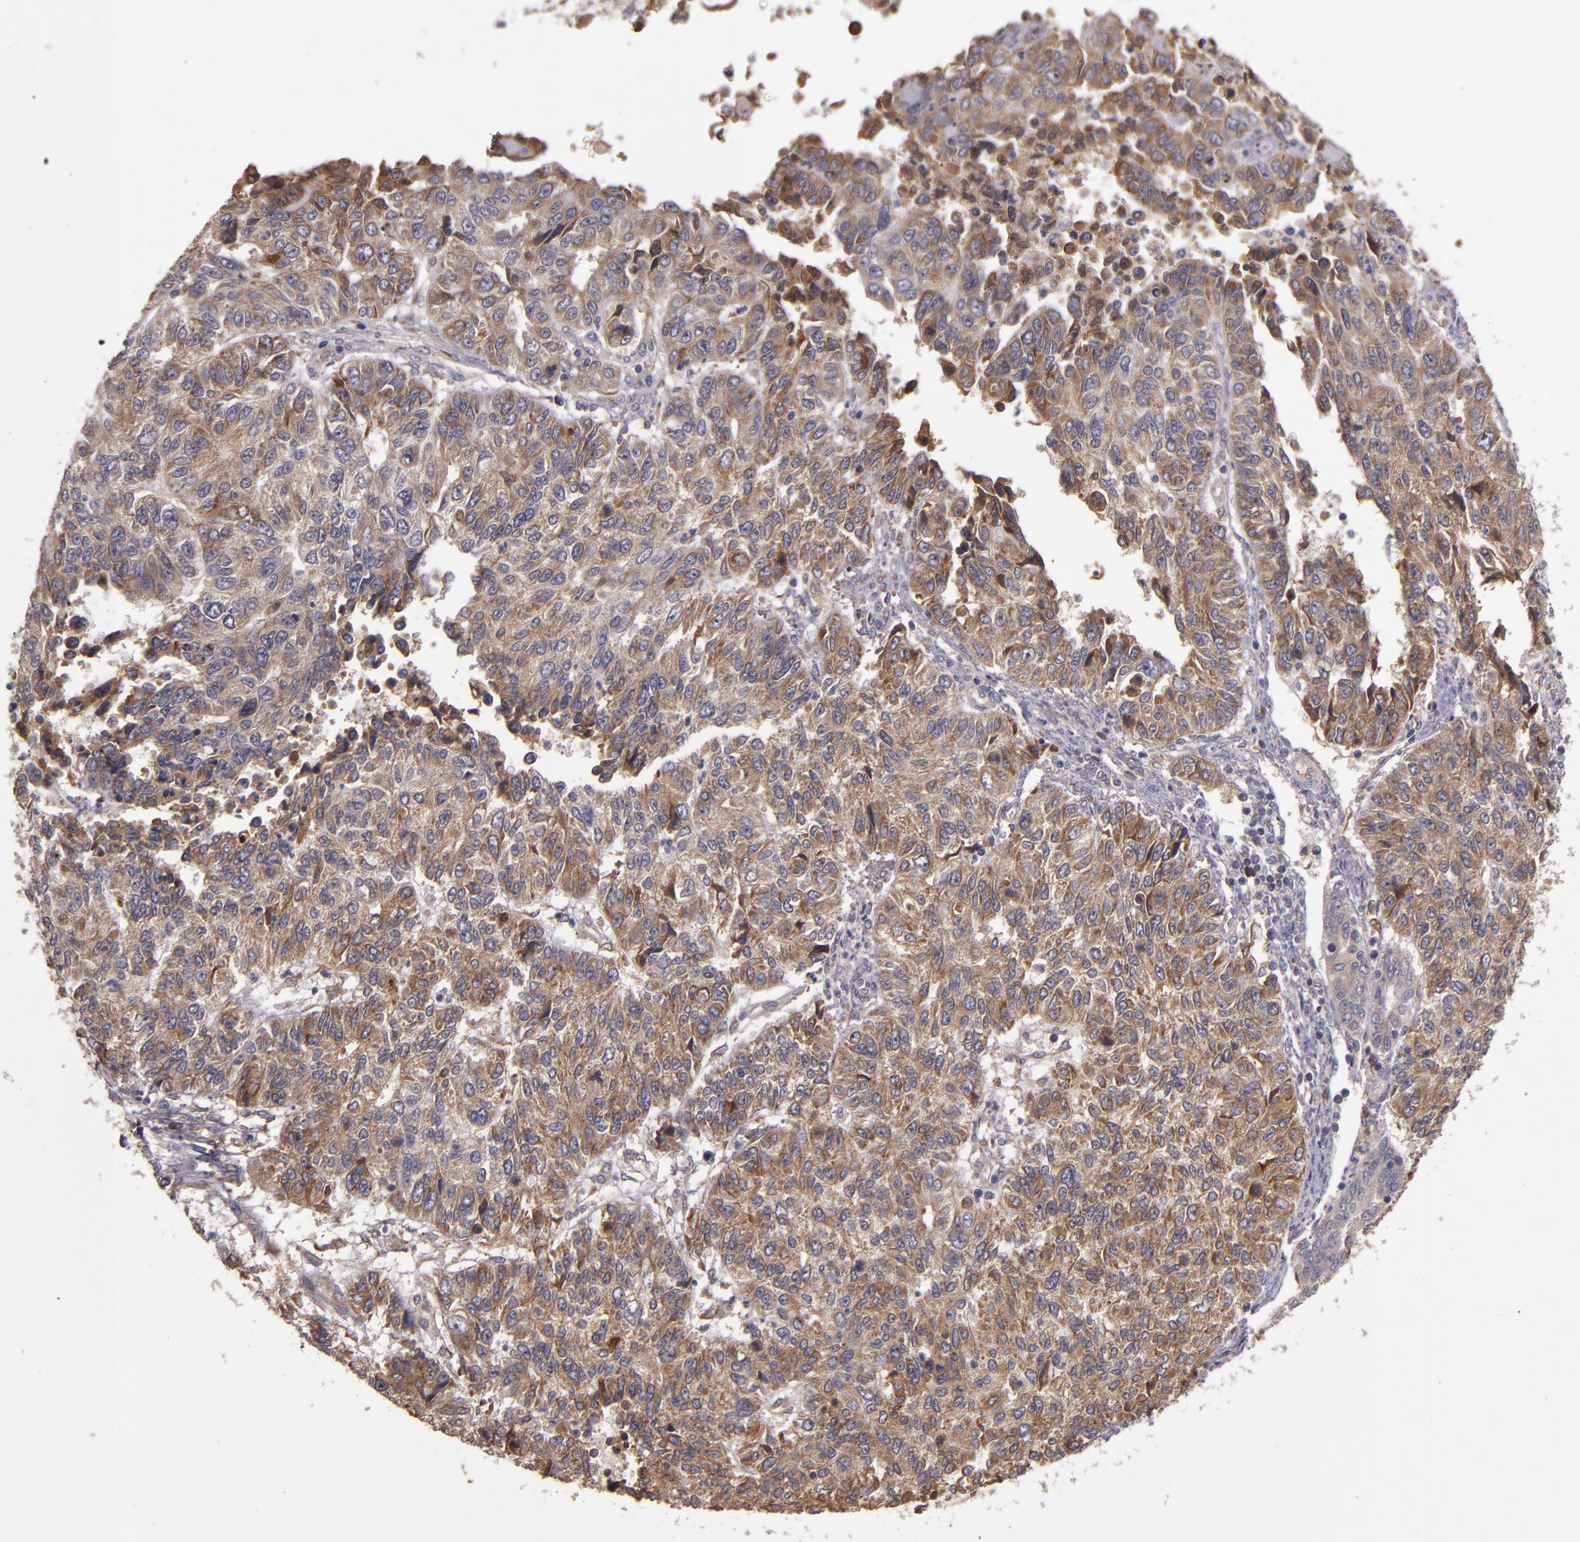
{"staining": {"intensity": "moderate", "quantity": ">75%", "location": "cytoplasmic/membranous"}, "tissue": "endometrial cancer", "cell_type": "Tumor cells", "image_type": "cancer", "snomed": [{"axis": "morphology", "description": "Adenocarcinoma, NOS"}, {"axis": "topography", "description": "Endometrium"}], "caption": "Endometrial cancer stained with IHC exhibits moderate cytoplasmic/membranous staining in approximately >75% of tumor cells.", "gene": "PRAF2", "patient": {"sex": "female", "age": 42}}